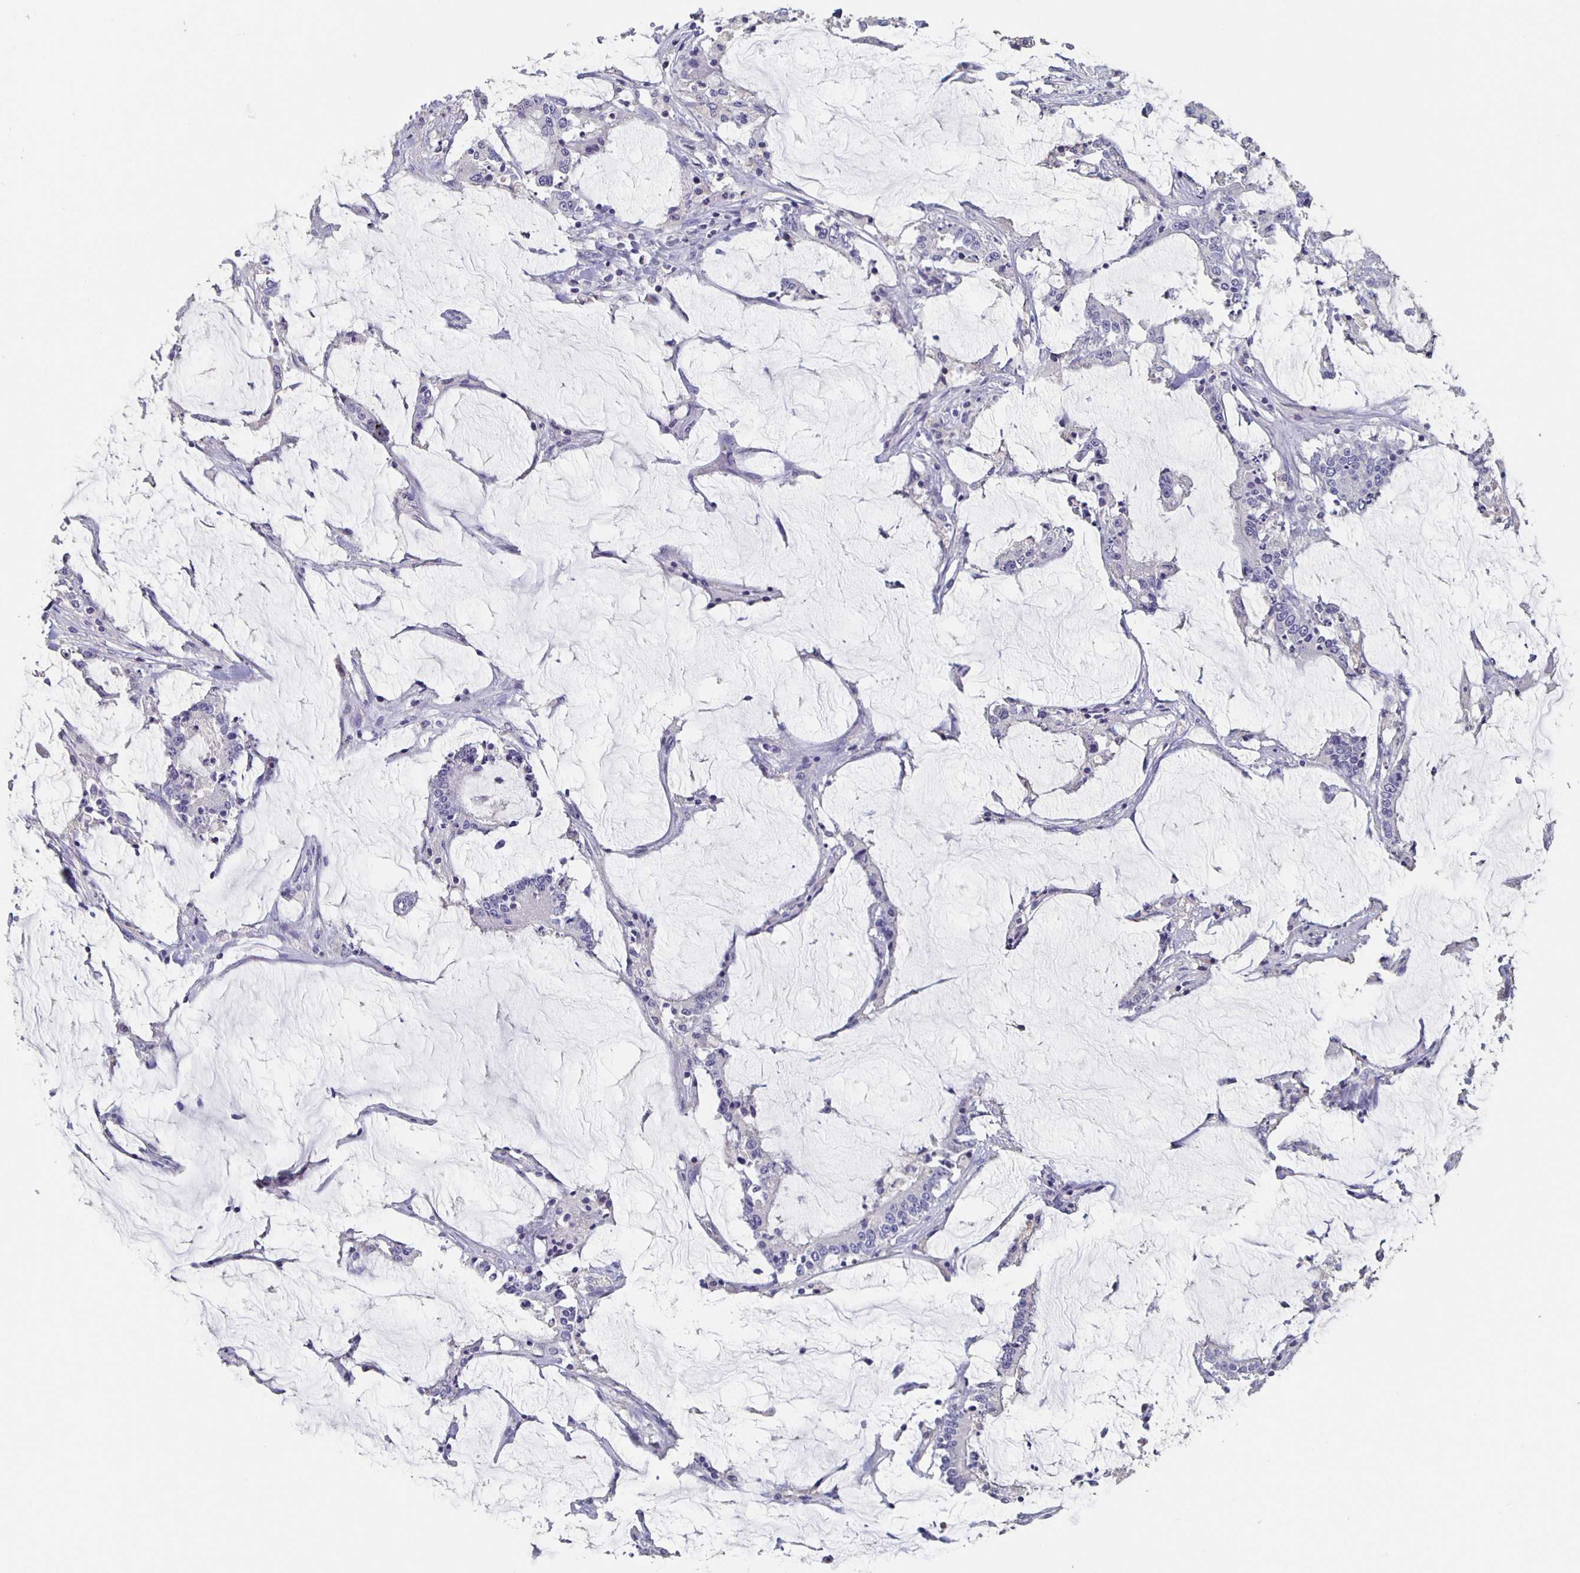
{"staining": {"intensity": "negative", "quantity": "none", "location": "none"}, "tissue": "stomach cancer", "cell_type": "Tumor cells", "image_type": "cancer", "snomed": [{"axis": "morphology", "description": "Adenocarcinoma, NOS"}, {"axis": "topography", "description": "Stomach, upper"}], "caption": "The IHC histopathology image has no significant expression in tumor cells of adenocarcinoma (stomach) tissue.", "gene": "CACNA2D2", "patient": {"sex": "male", "age": 68}}